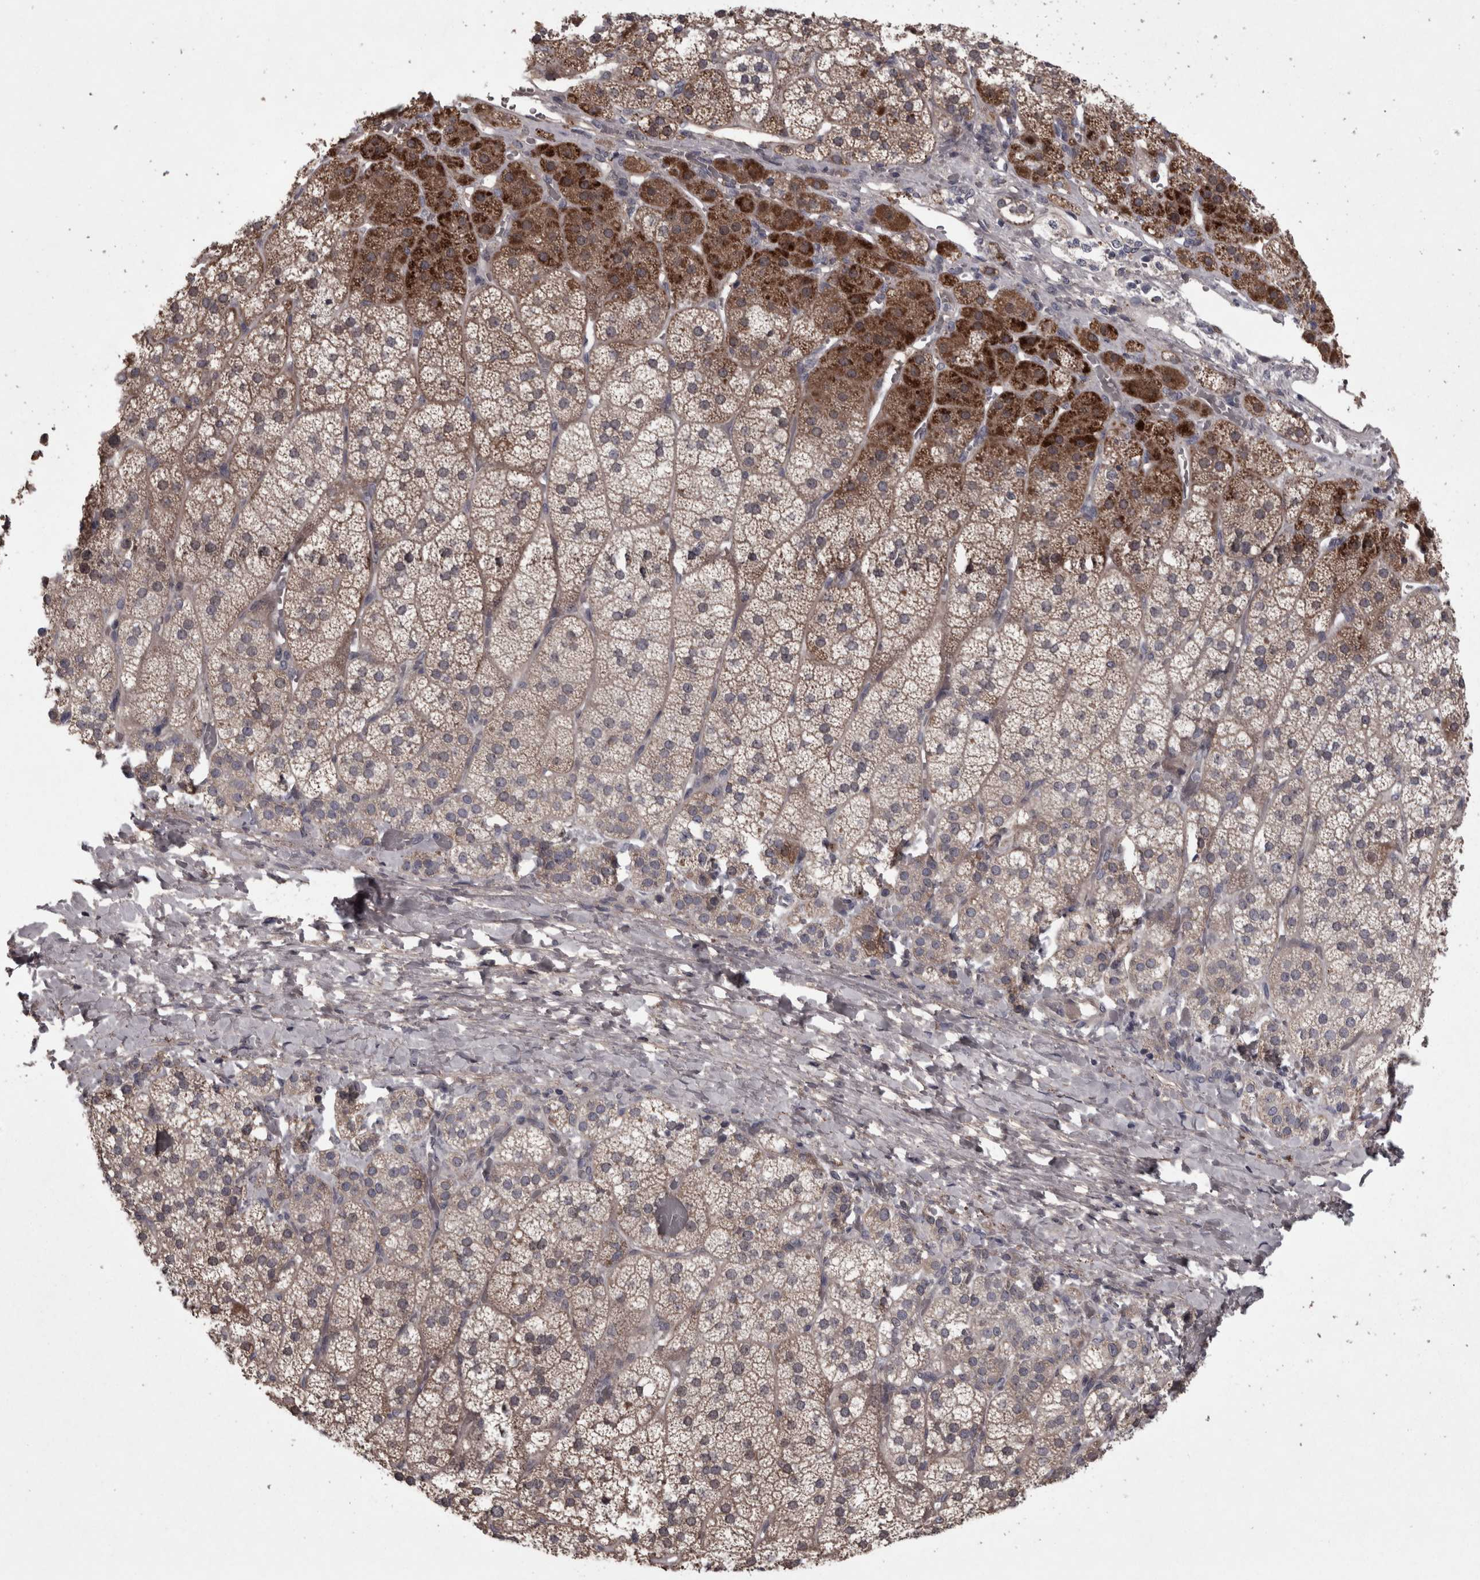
{"staining": {"intensity": "strong", "quantity": "25%-75%", "location": "cytoplasmic/membranous"}, "tissue": "adrenal gland", "cell_type": "Glandular cells", "image_type": "normal", "snomed": [{"axis": "morphology", "description": "Normal tissue, NOS"}, {"axis": "topography", "description": "Adrenal gland"}], "caption": "Benign adrenal gland reveals strong cytoplasmic/membranous expression in approximately 25%-75% of glandular cells.", "gene": "PCDH17", "patient": {"sex": "female", "age": 44}}